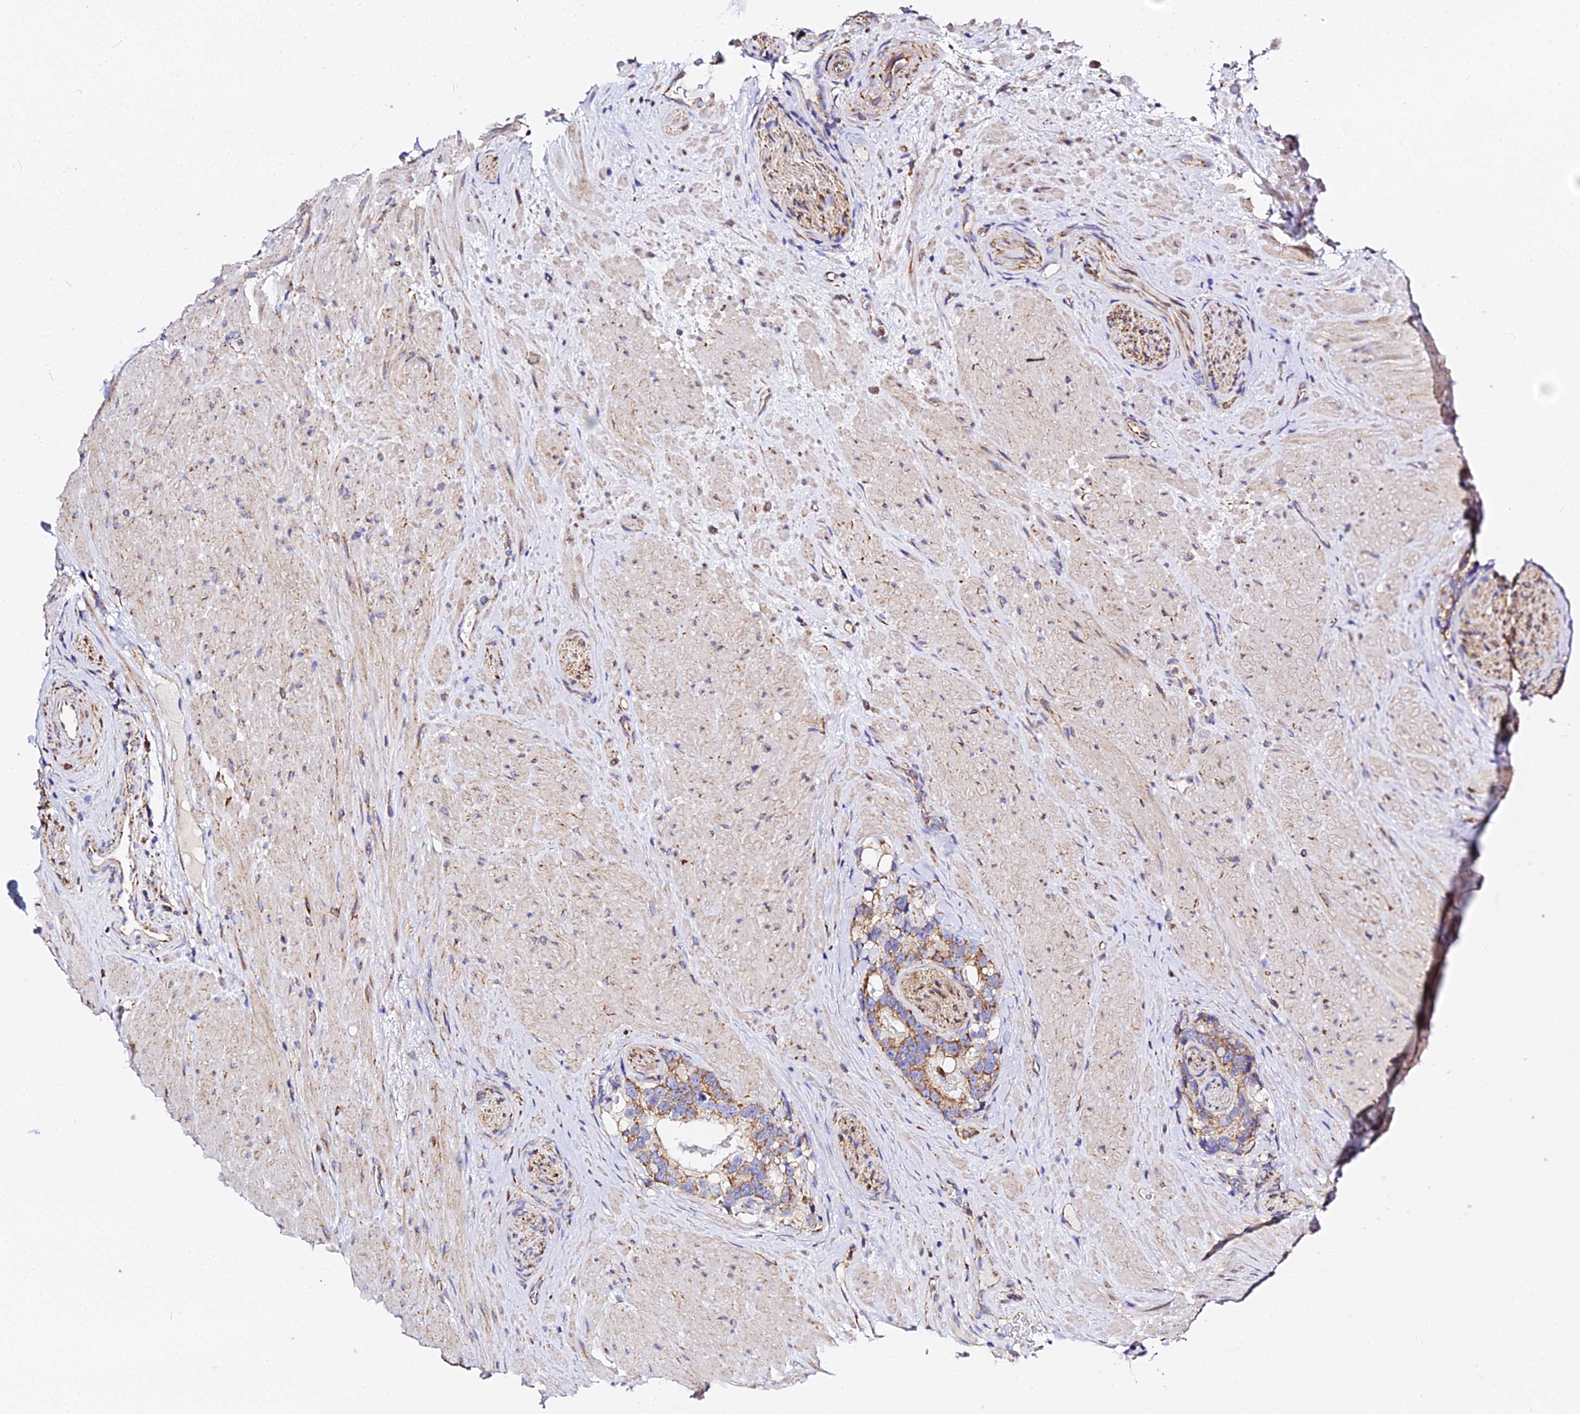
{"staining": {"intensity": "moderate", "quantity": ">75%", "location": "cytoplasmic/membranous"}, "tissue": "prostate cancer", "cell_type": "Tumor cells", "image_type": "cancer", "snomed": [{"axis": "morphology", "description": "Adenocarcinoma, High grade"}, {"axis": "topography", "description": "Prostate"}], "caption": "Tumor cells show medium levels of moderate cytoplasmic/membranous positivity in about >75% of cells in prostate cancer (high-grade adenocarcinoma).", "gene": "ZNF573", "patient": {"sex": "male", "age": 74}}